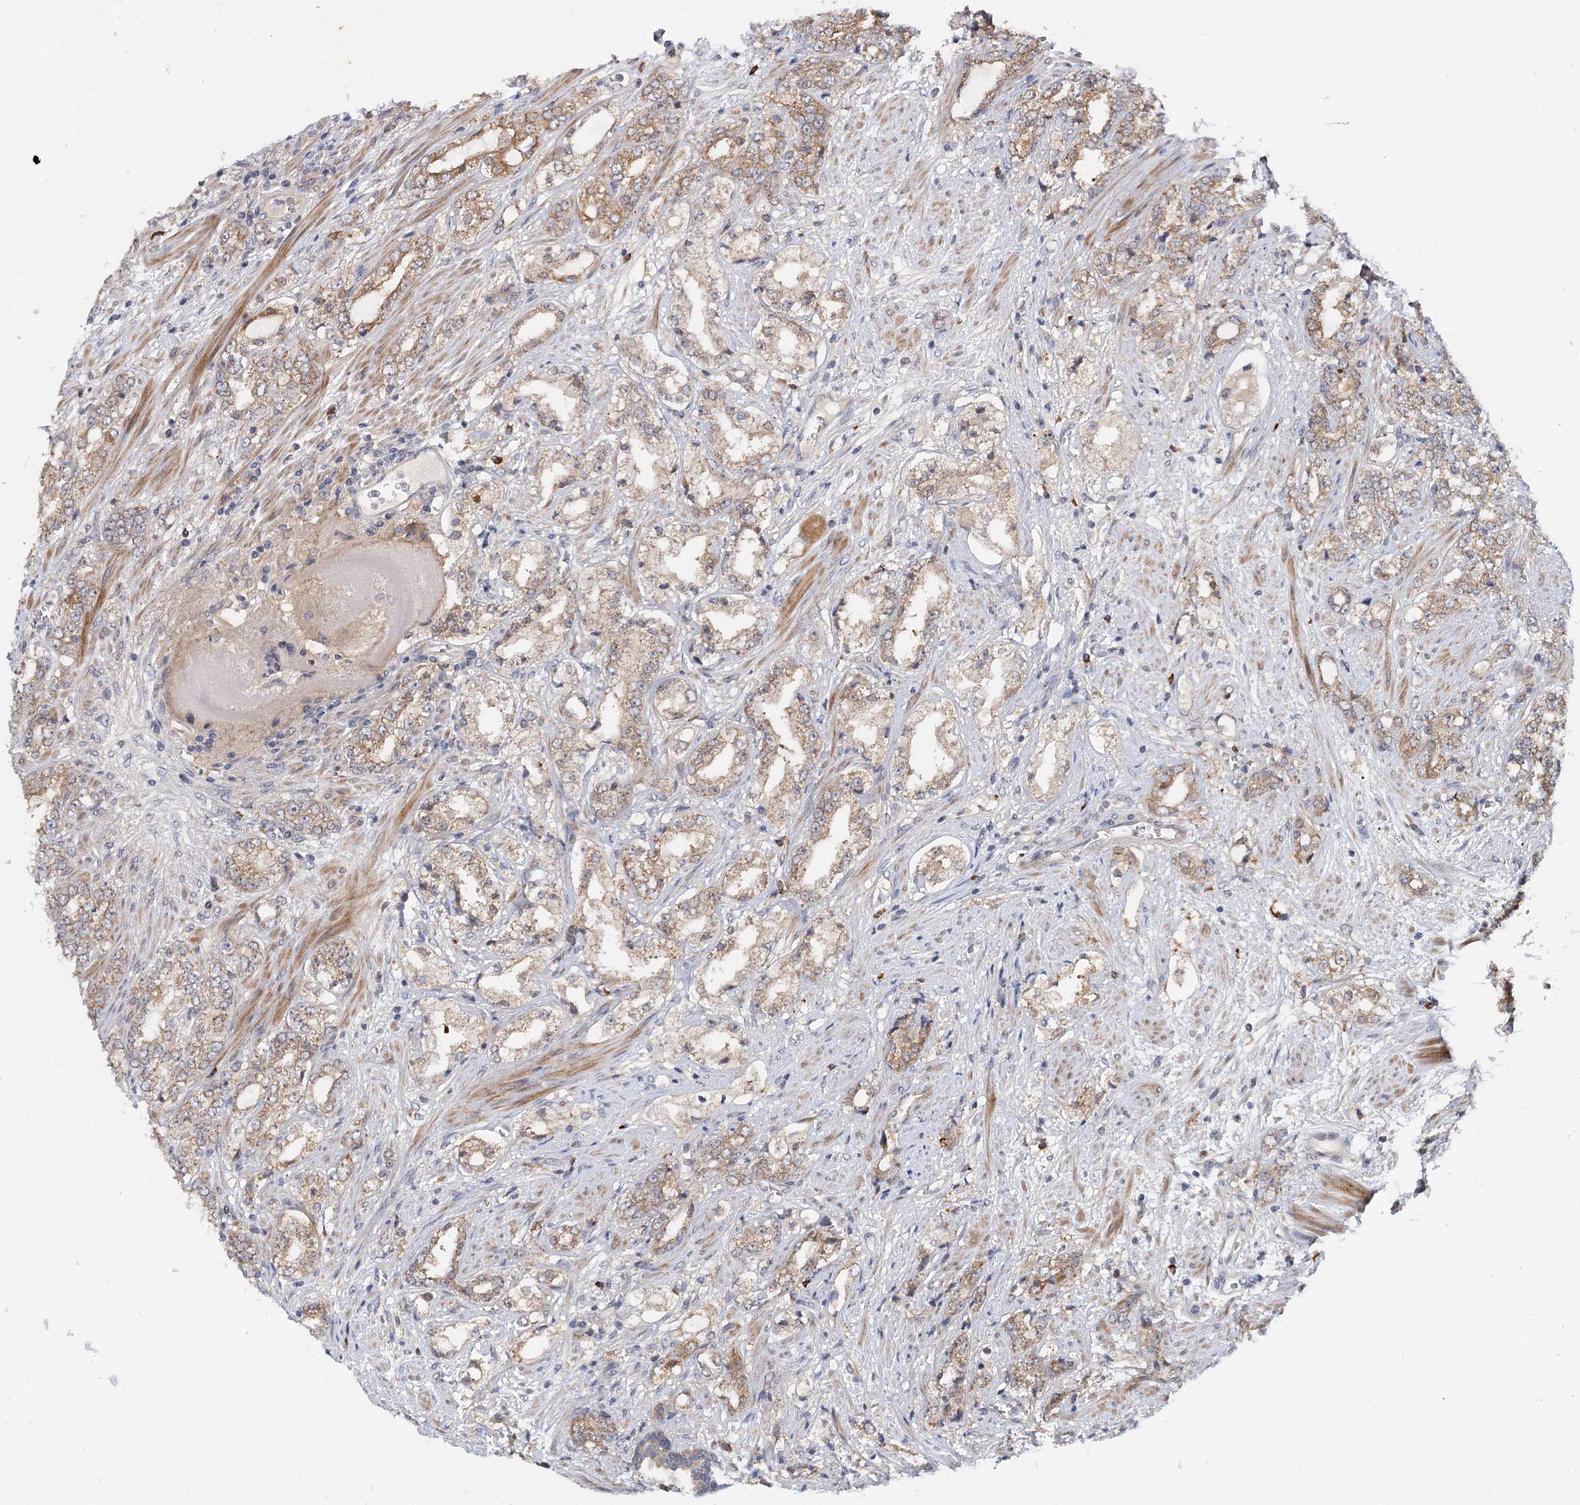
{"staining": {"intensity": "moderate", "quantity": ">75%", "location": "cytoplasmic/membranous"}, "tissue": "prostate cancer", "cell_type": "Tumor cells", "image_type": "cancer", "snomed": [{"axis": "morphology", "description": "Adenocarcinoma, High grade"}, {"axis": "topography", "description": "Prostate"}], "caption": "Immunohistochemical staining of prostate high-grade adenocarcinoma demonstrates medium levels of moderate cytoplasmic/membranous positivity in approximately >75% of tumor cells.", "gene": "AP3B1", "patient": {"sex": "male", "age": 64}}